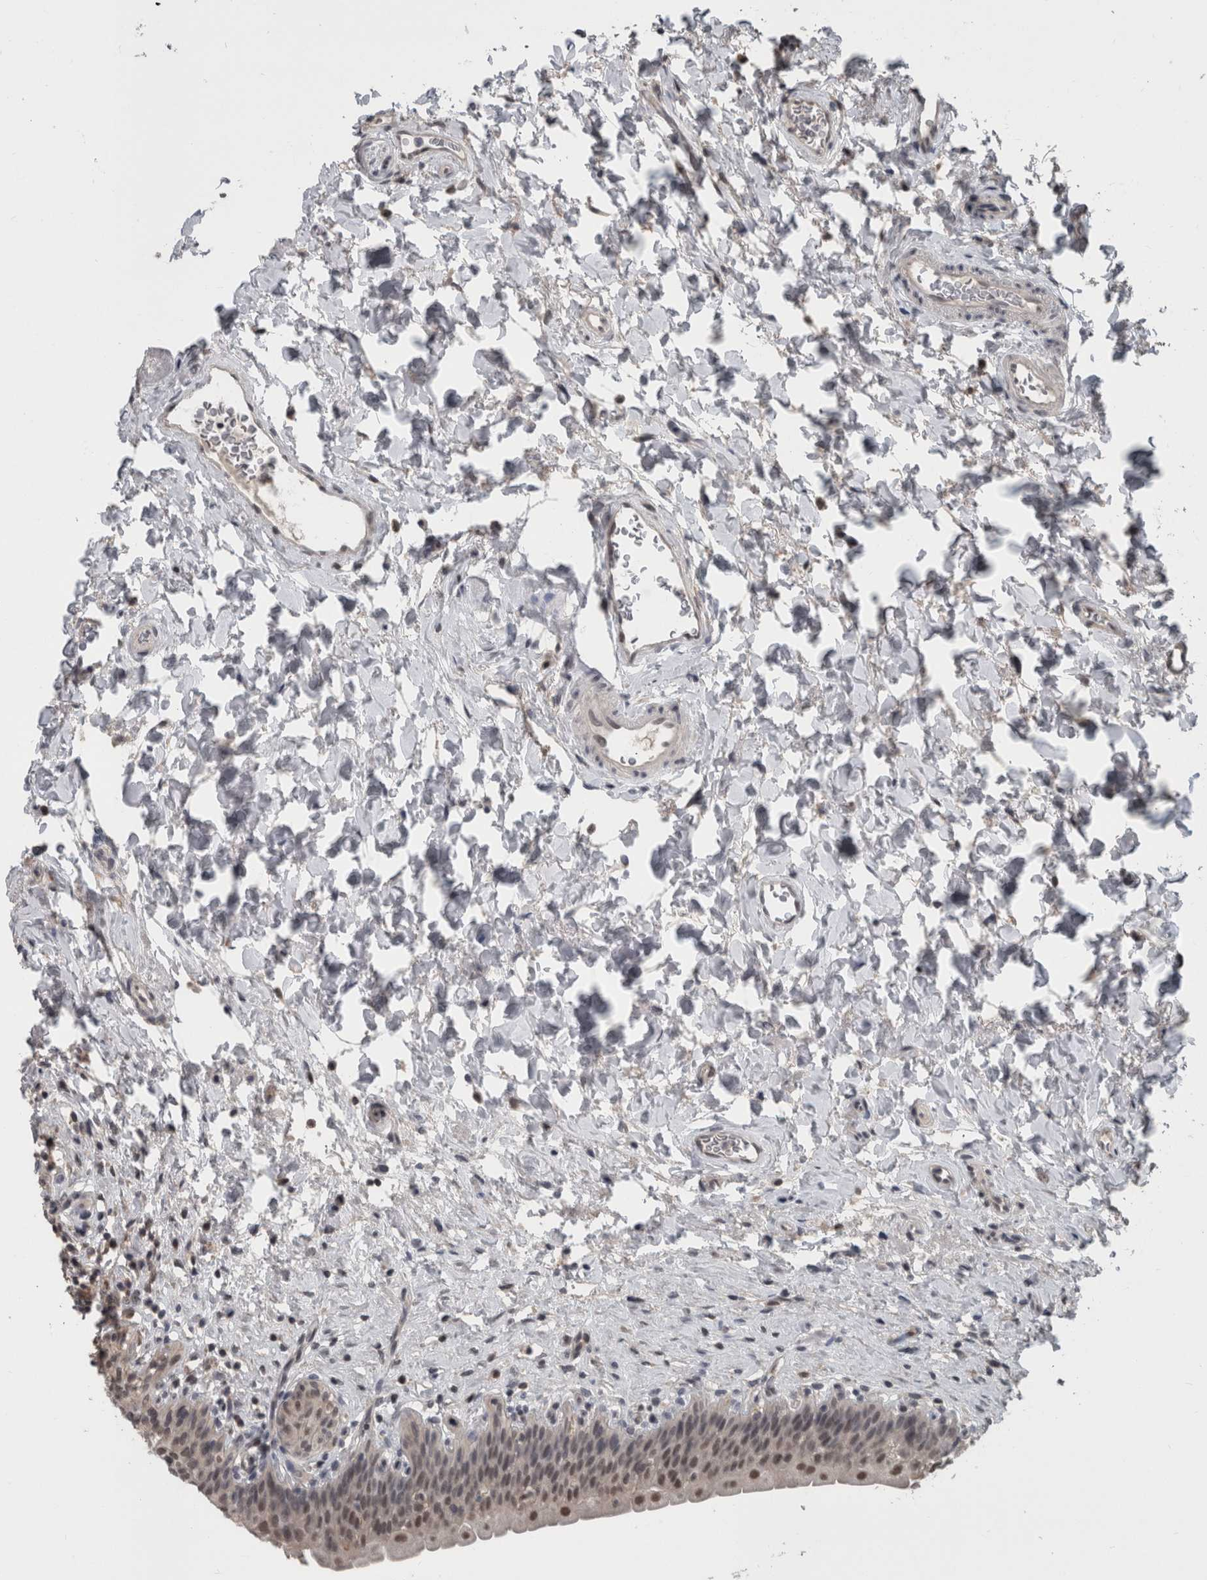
{"staining": {"intensity": "moderate", "quantity": "25%-75%", "location": "nuclear"}, "tissue": "urinary bladder", "cell_type": "Urothelial cells", "image_type": "normal", "snomed": [{"axis": "morphology", "description": "Normal tissue, NOS"}, {"axis": "topography", "description": "Urinary bladder"}], "caption": "This histopathology image reveals benign urinary bladder stained with IHC to label a protein in brown. The nuclear of urothelial cells show moderate positivity for the protein. Nuclei are counter-stained blue.", "gene": "ZBTB21", "patient": {"sex": "male", "age": 83}}